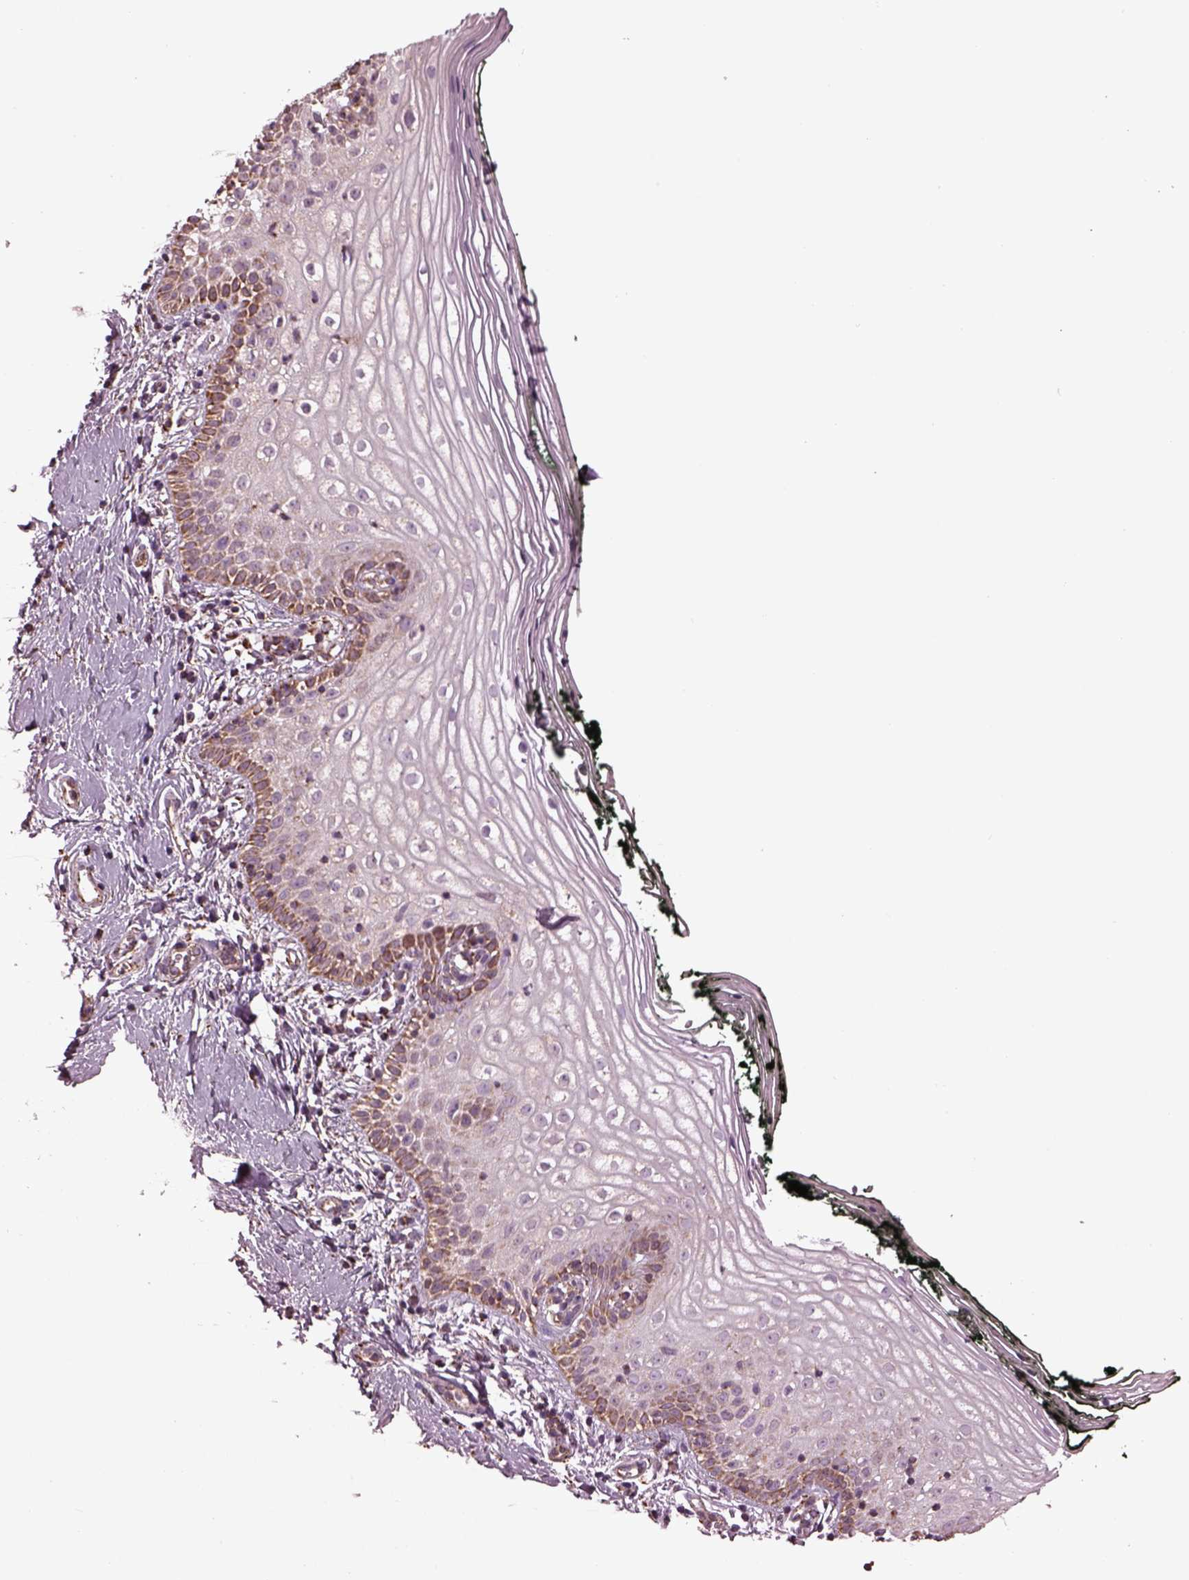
{"staining": {"intensity": "moderate", "quantity": "<25%", "location": "cytoplasmic/membranous"}, "tissue": "vagina", "cell_type": "Squamous epithelial cells", "image_type": "normal", "snomed": [{"axis": "morphology", "description": "Normal tissue, NOS"}, {"axis": "topography", "description": "Vagina"}], "caption": "This photomicrograph exhibits benign vagina stained with immunohistochemistry (IHC) to label a protein in brown. The cytoplasmic/membranous of squamous epithelial cells show moderate positivity for the protein. Nuclei are counter-stained blue.", "gene": "TMEM254", "patient": {"sex": "female", "age": 47}}